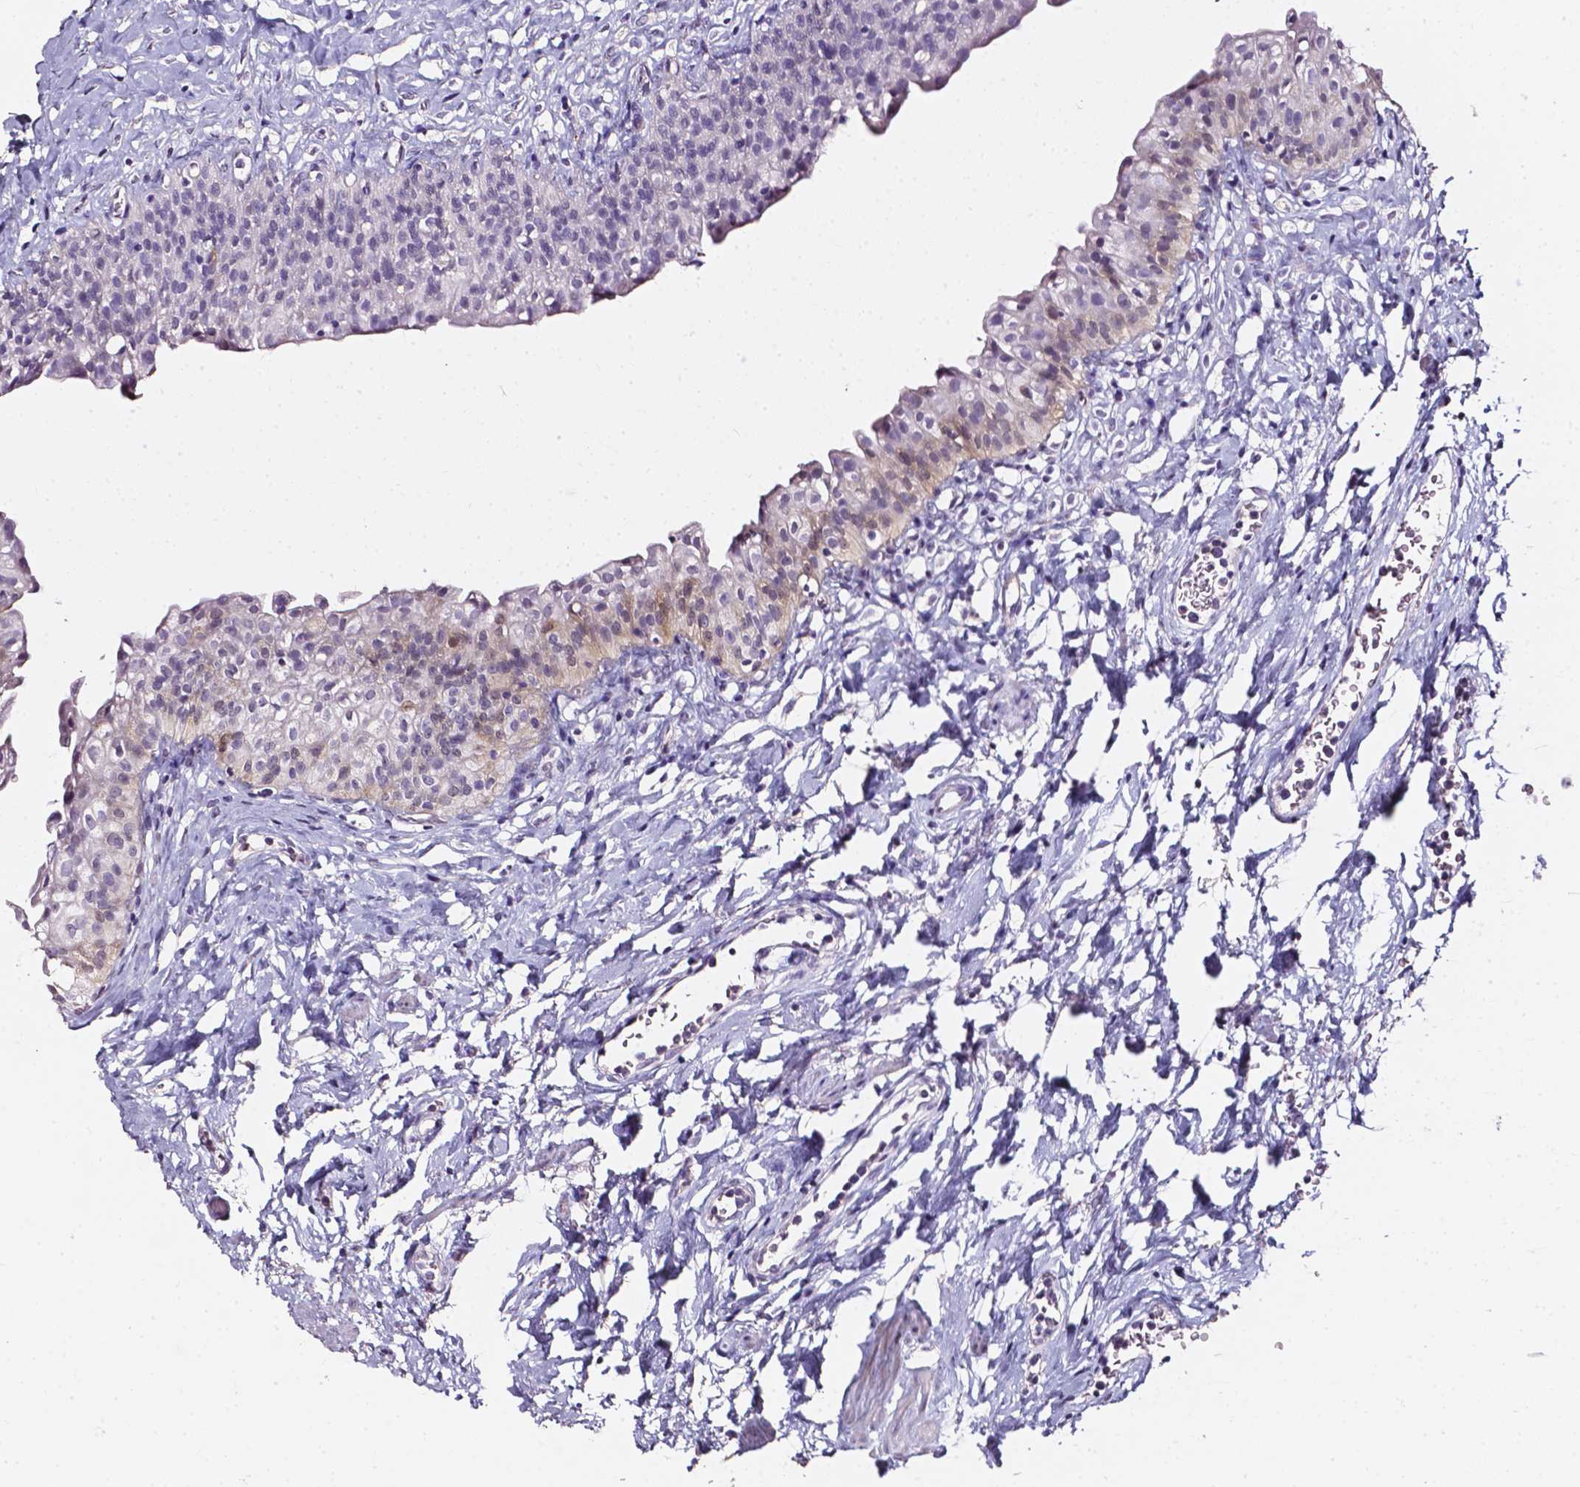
{"staining": {"intensity": "negative", "quantity": "none", "location": "none"}, "tissue": "urinary bladder", "cell_type": "Urothelial cells", "image_type": "normal", "snomed": [{"axis": "morphology", "description": "Normal tissue, NOS"}, {"axis": "topography", "description": "Urinary bladder"}], "caption": "Immunohistochemistry (IHC) photomicrograph of unremarkable urinary bladder: human urinary bladder stained with DAB exhibits no significant protein staining in urothelial cells. (Brightfield microscopy of DAB (3,3'-diaminobenzidine) IHC at high magnification).", "gene": "AKR1B10", "patient": {"sex": "male", "age": 76}}